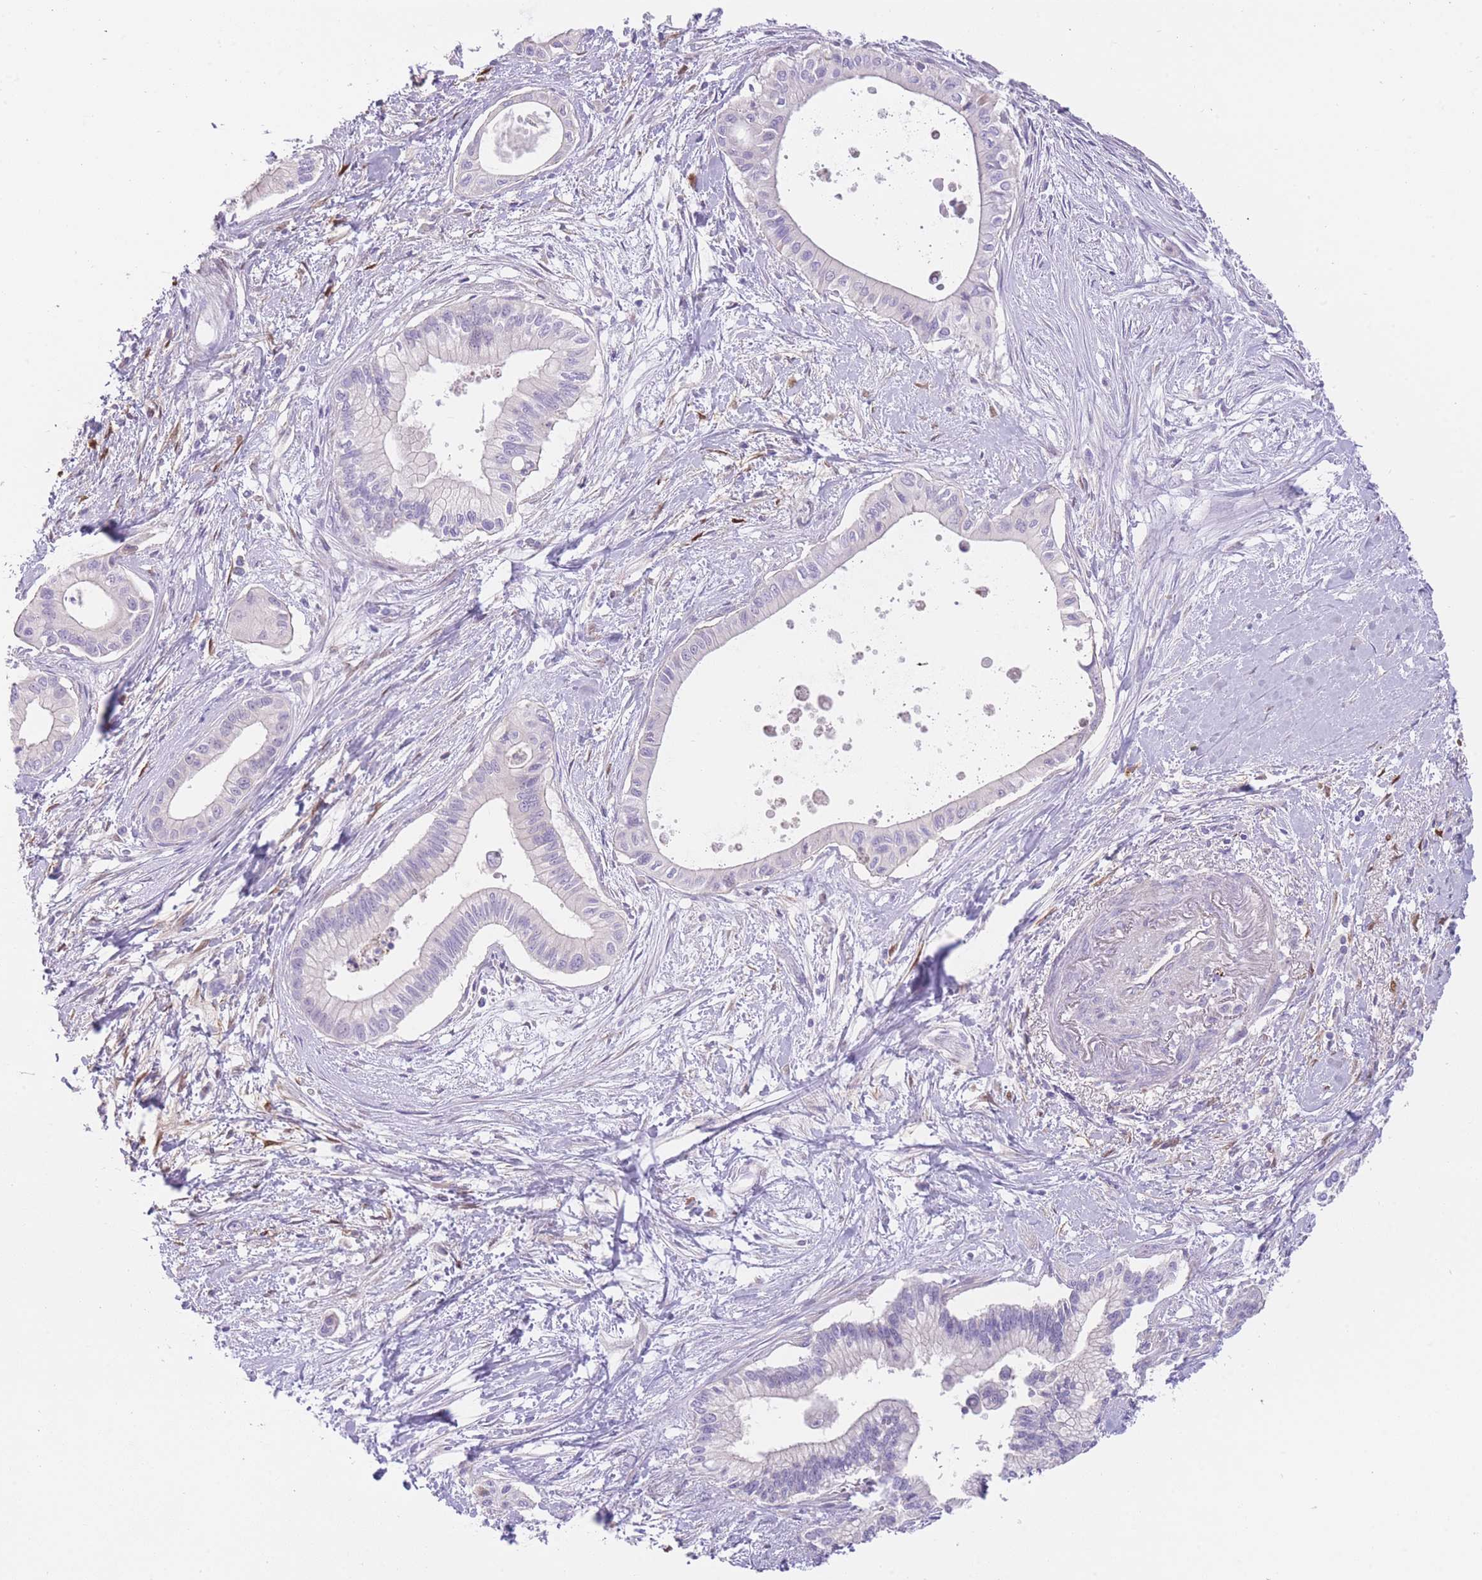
{"staining": {"intensity": "negative", "quantity": "none", "location": "none"}, "tissue": "pancreatic cancer", "cell_type": "Tumor cells", "image_type": "cancer", "snomed": [{"axis": "morphology", "description": "Adenocarcinoma, NOS"}, {"axis": "topography", "description": "Pancreas"}], "caption": "Pancreatic cancer (adenocarcinoma) was stained to show a protein in brown. There is no significant positivity in tumor cells.", "gene": "IMPG1", "patient": {"sex": "male", "age": 78}}